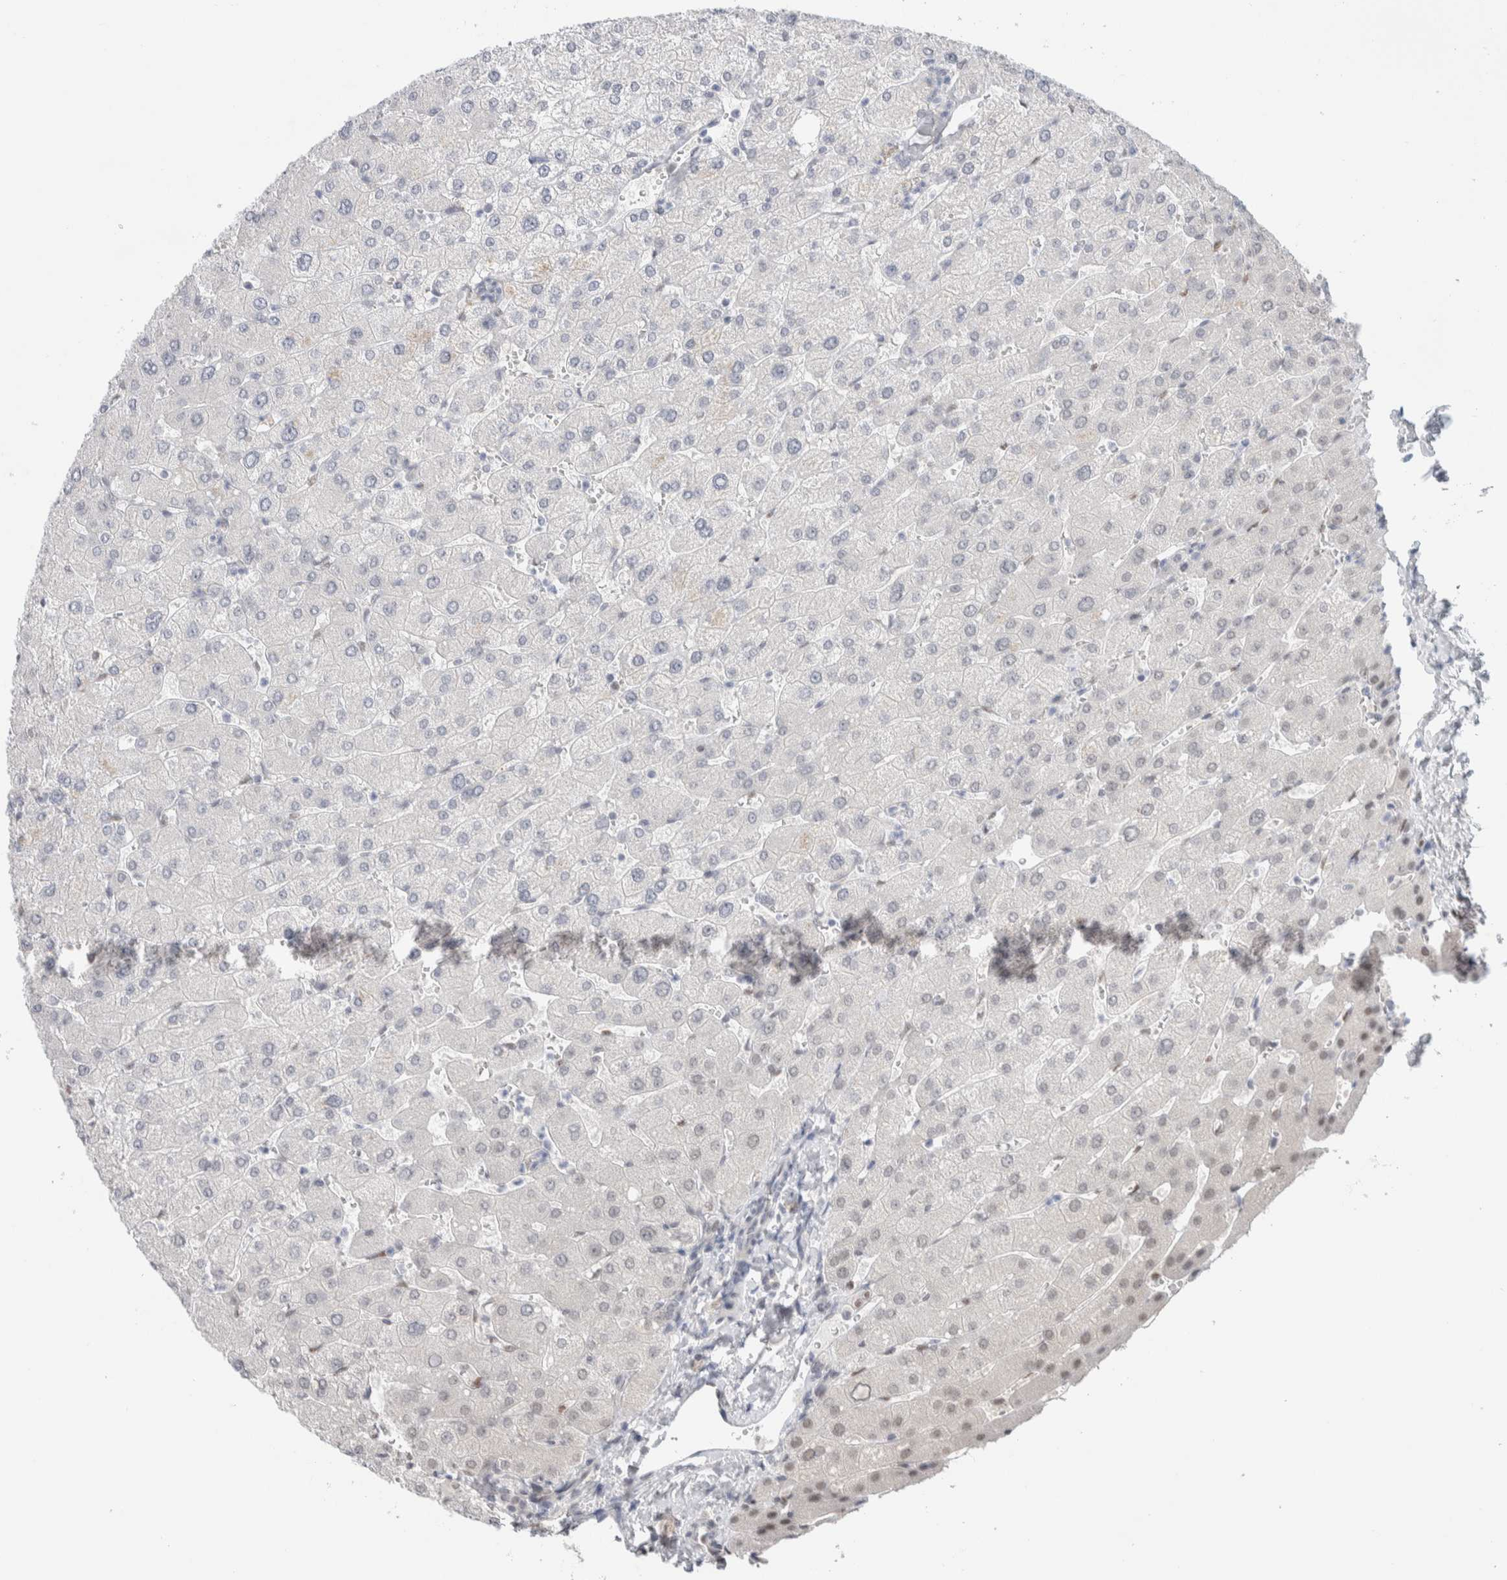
{"staining": {"intensity": "negative", "quantity": "none", "location": "none"}, "tissue": "liver", "cell_type": "Cholangiocytes", "image_type": "normal", "snomed": [{"axis": "morphology", "description": "Normal tissue, NOS"}, {"axis": "topography", "description": "Liver"}], "caption": "The IHC image has no significant positivity in cholangiocytes of liver.", "gene": "PRMT1", "patient": {"sex": "male", "age": 55}}